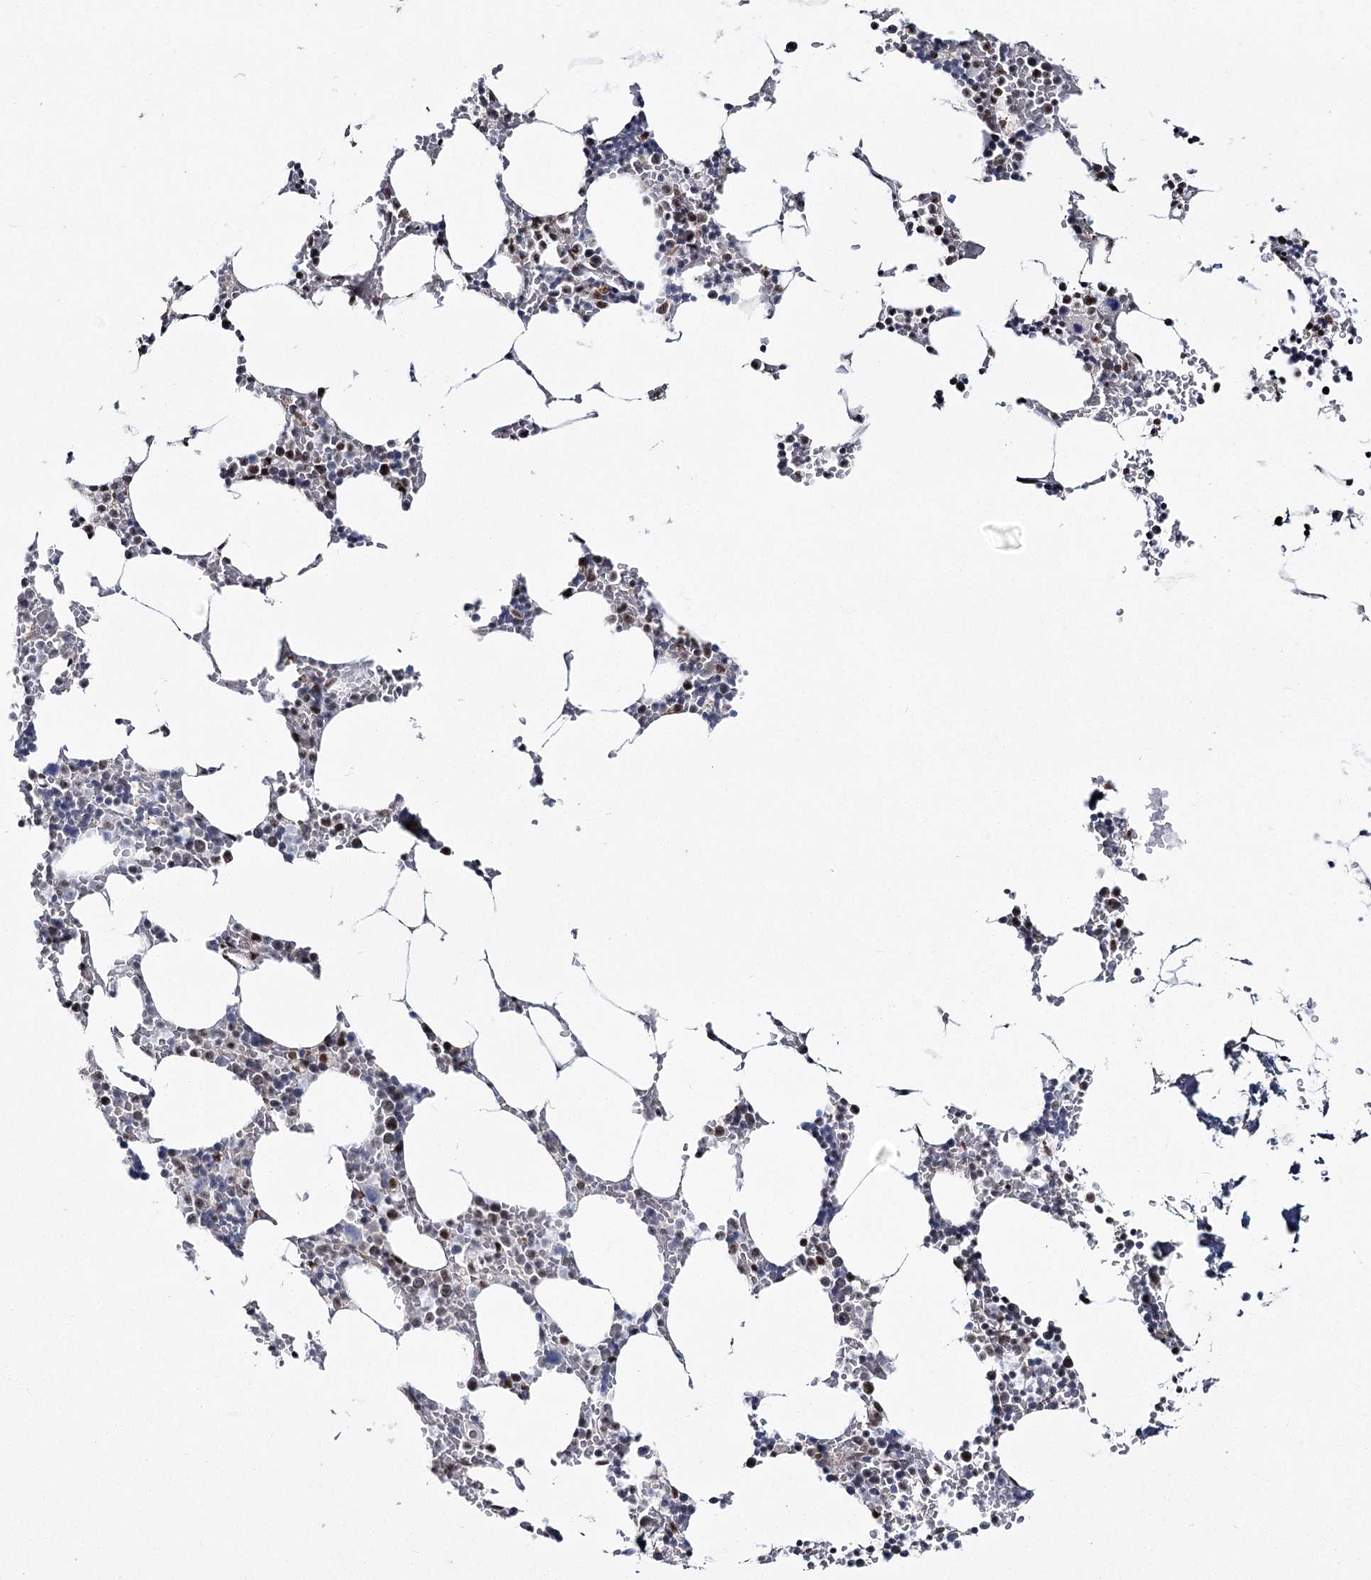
{"staining": {"intensity": "strong", "quantity": "25%-75%", "location": "nuclear"}, "tissue": "bone marrow", "cell_type": "Hematopoietic cells", "image_type": "normal", "snomed": [{"axis": "morphology", "description": "Normal tissue, NOS"}, {"axis": "topography", "description": "Bone marrow"}], "caption": "Brown immunohistochemical staining in unremarkable human bone marrow demonstrates strong nuclear expression in approximately 25%-75% of hematopoietic cells.", "gene": "SCAF8", "patient": {"sex": "male", "age": 70}}